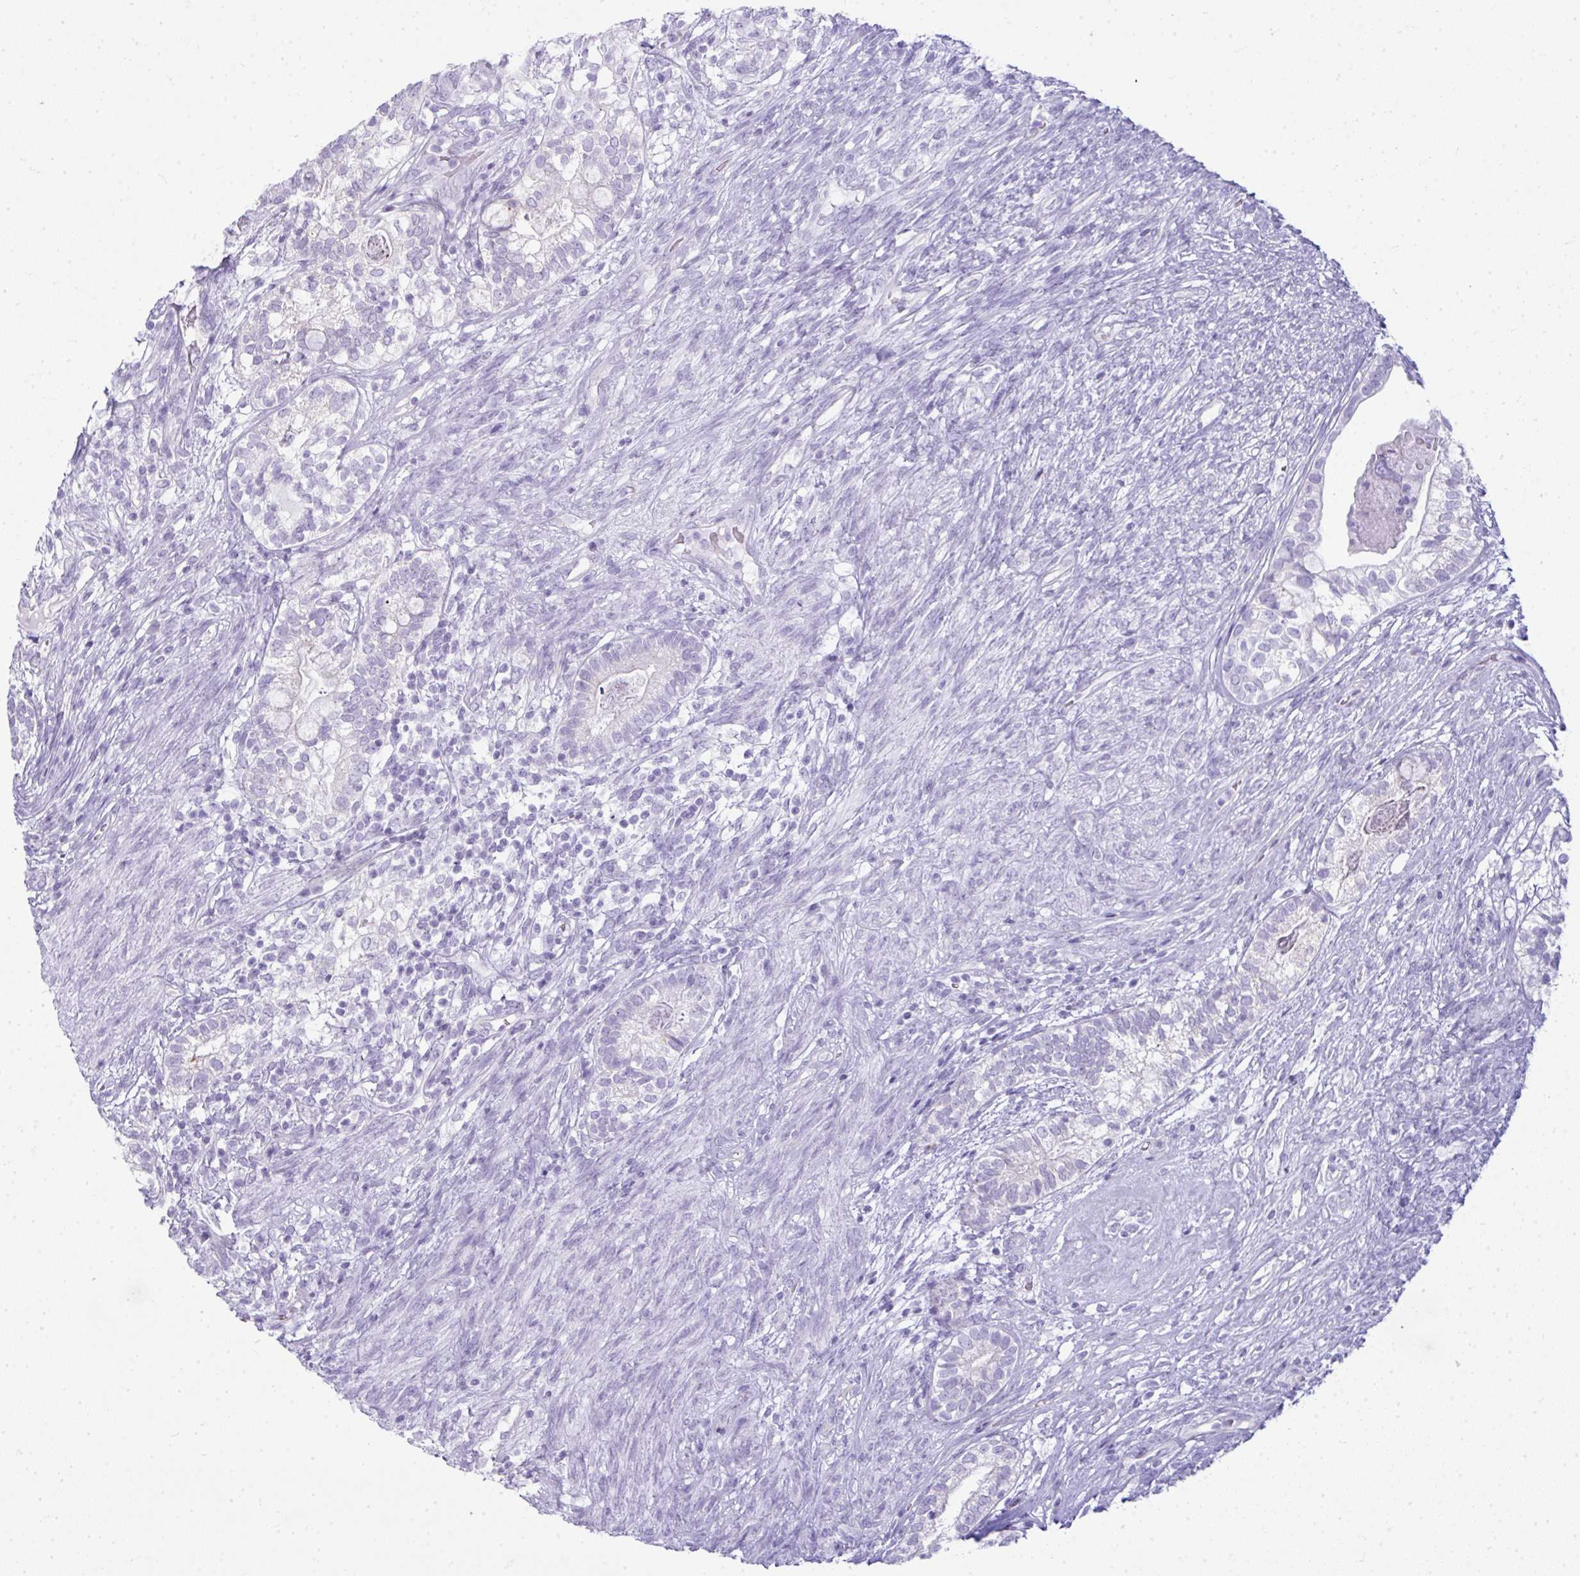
{"staining": {"intensity": "negative", "quantity": "none", "location": "none"}, "tissue": "testis cancer", "cell_type": "Tumor cells", "image_type": "cancer", "snomed": [{"axis": "morphology", "description": "Seminoma, NOS"}, {"axis": "morphology", "description": "Carcinoma, Embryonal, NOS"}, {"axis": "topography", "description": "Testis"}], "caption": "Tumor cells are negative for brown protein staining in seminoma (testis).", "gene": "RASL10A", "patient": {"sex": "male", "age": 41}}